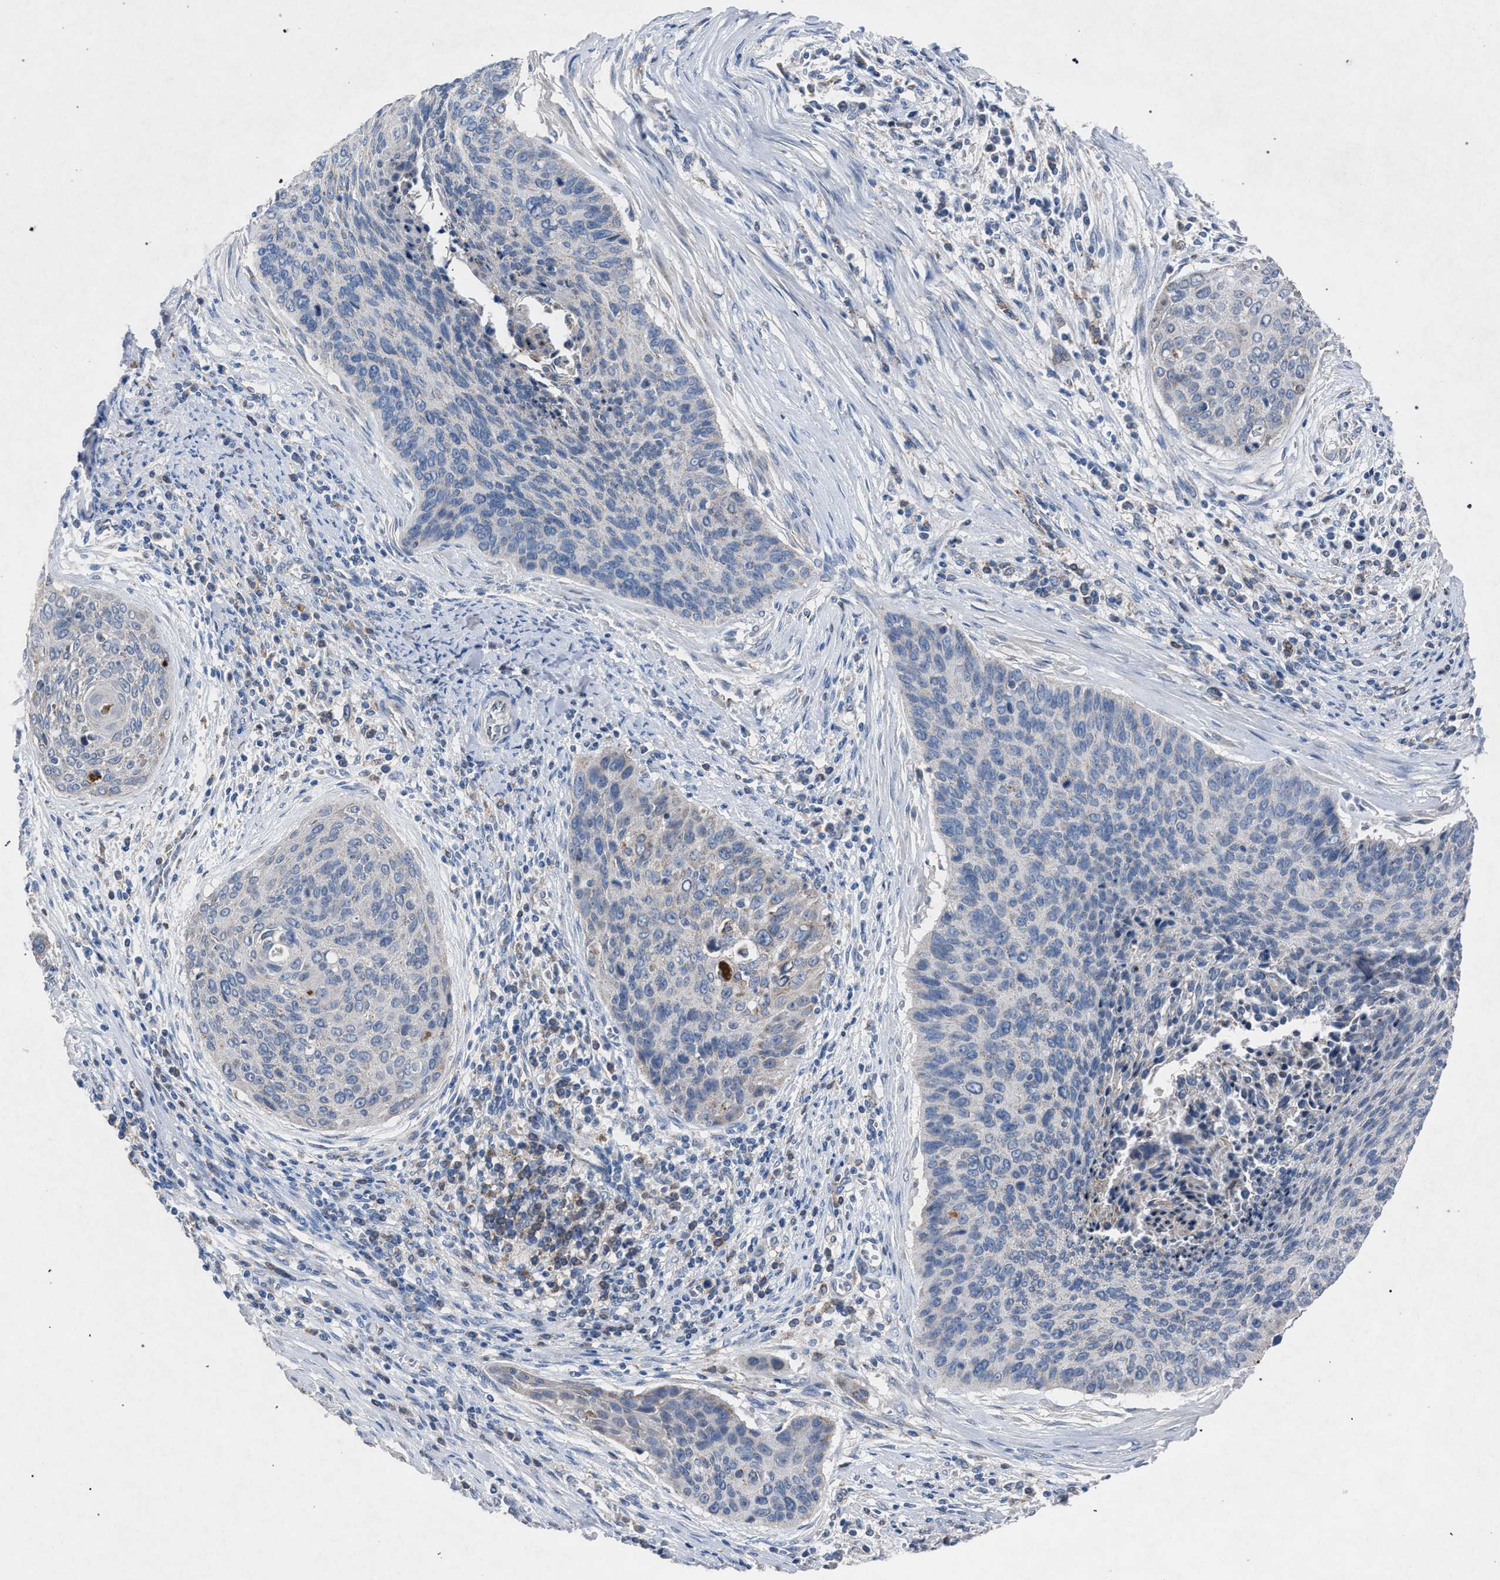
{"staining": {"intensity": "negative", "quantity": "none", "location": "none"}, "tissue": "cervical cancer", "cell_type": "Tumor cells", "image_type": "cancer", "snomed": [{"axis": "morphology", "description": "Squamous cell carcinoma, NOS"}, {"axis": "topography", "description": "Cervix"}], "caption": "Tumor cells are negative for protein expression in human cervical squamous cell carcinoma.", "gene": "HSD17B4", "patient": {"sex": "female", "age": 55}}